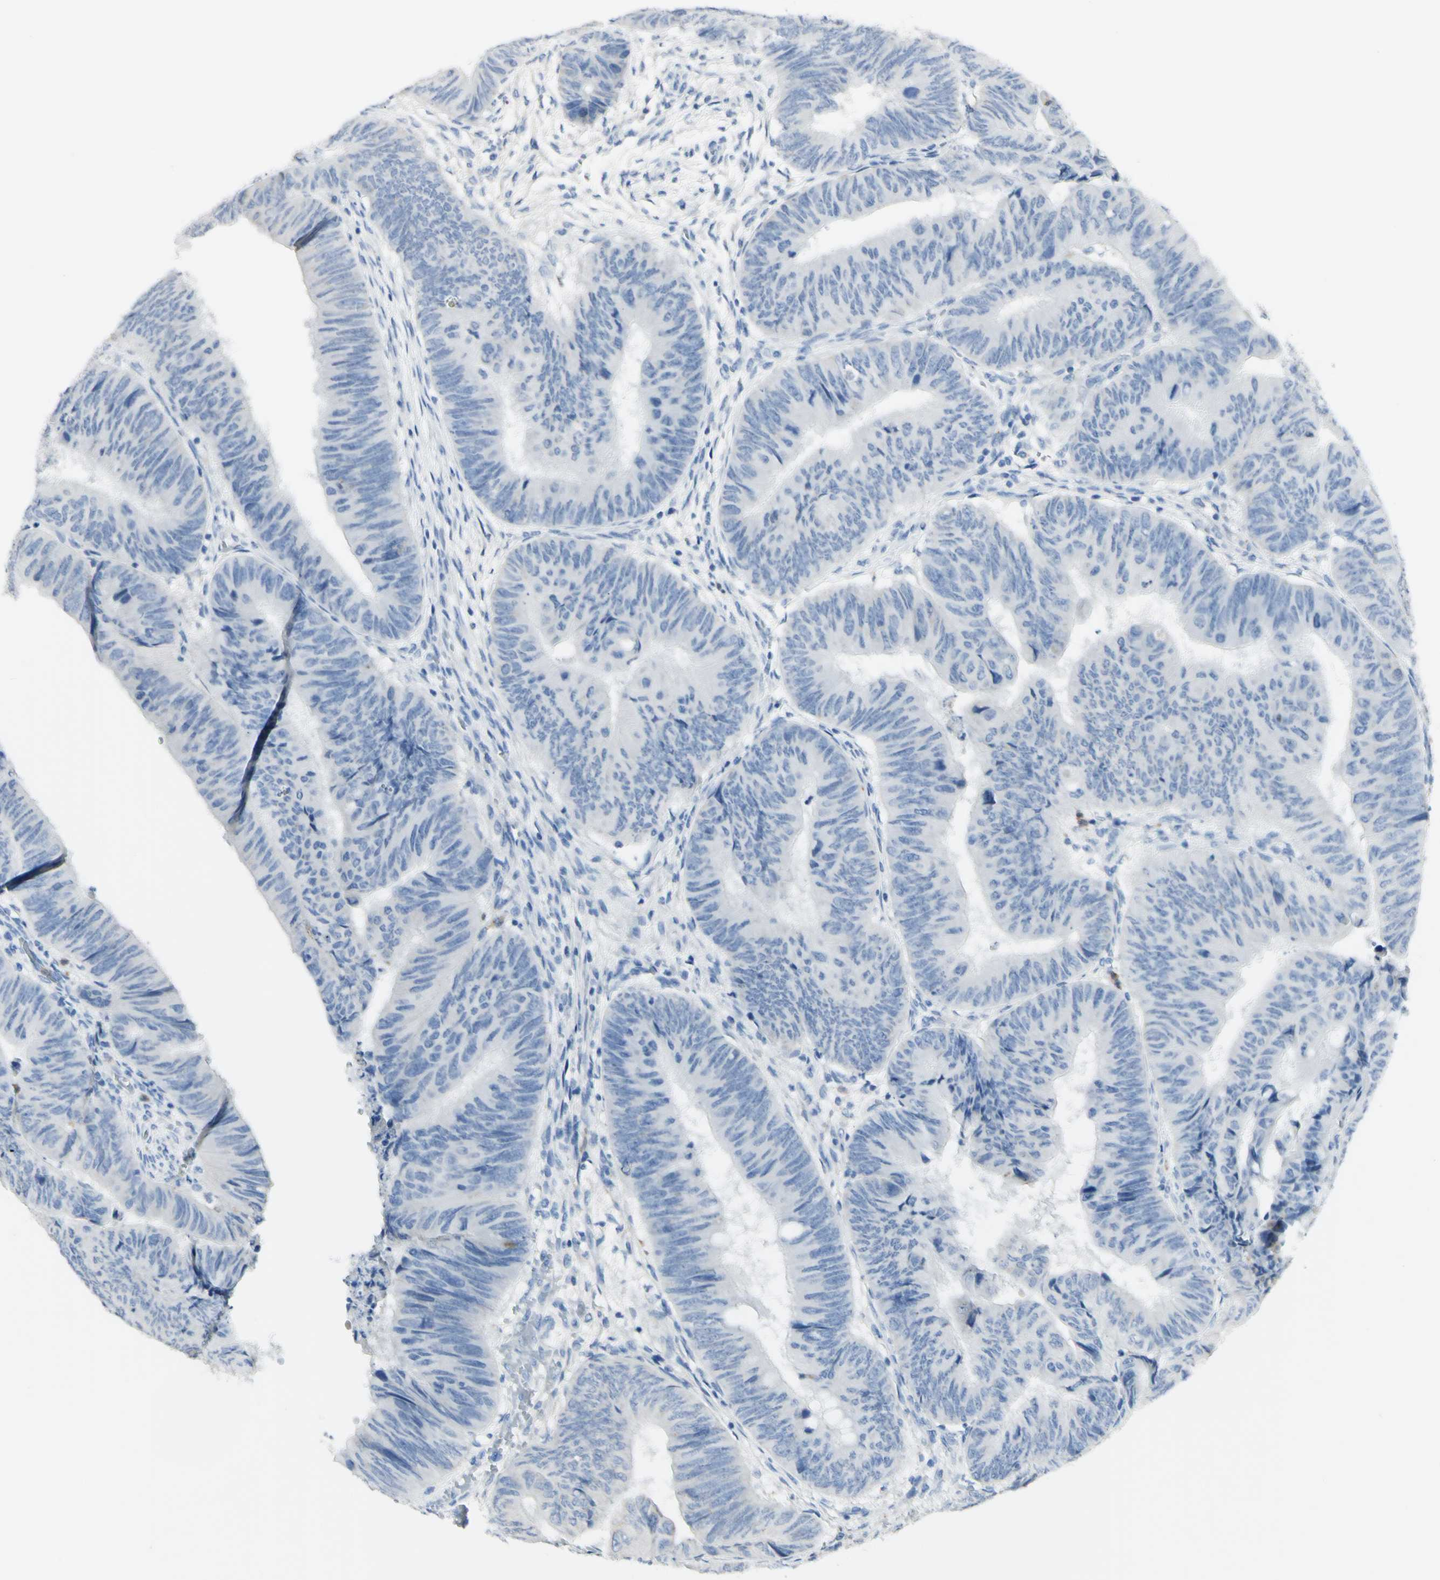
{"staining": {"intensity": "negative", "quantity": "none", "location": "none"}, "tissue": "colorectal cancer", "cell_type": "Tumor cells", "image_type": "cancer", "snomed": [{"axis": "morphology", "description": "Normal tissue, NOS"}, {"axis": "morphology", "description": "Adenocarcinoma, NOS"}, {"axis": "topography", "description": "Rectum"}, {"axis": "topography", "description": "Peripheral nerve tissue"}], "caption": "IHC histopathology image of colorectal adenocarcinoma stained for a protein (brown), which reveals no staining in tumor cells.", "gene": "ZNF557", "patient": {"sex": "male", "age": 92}}